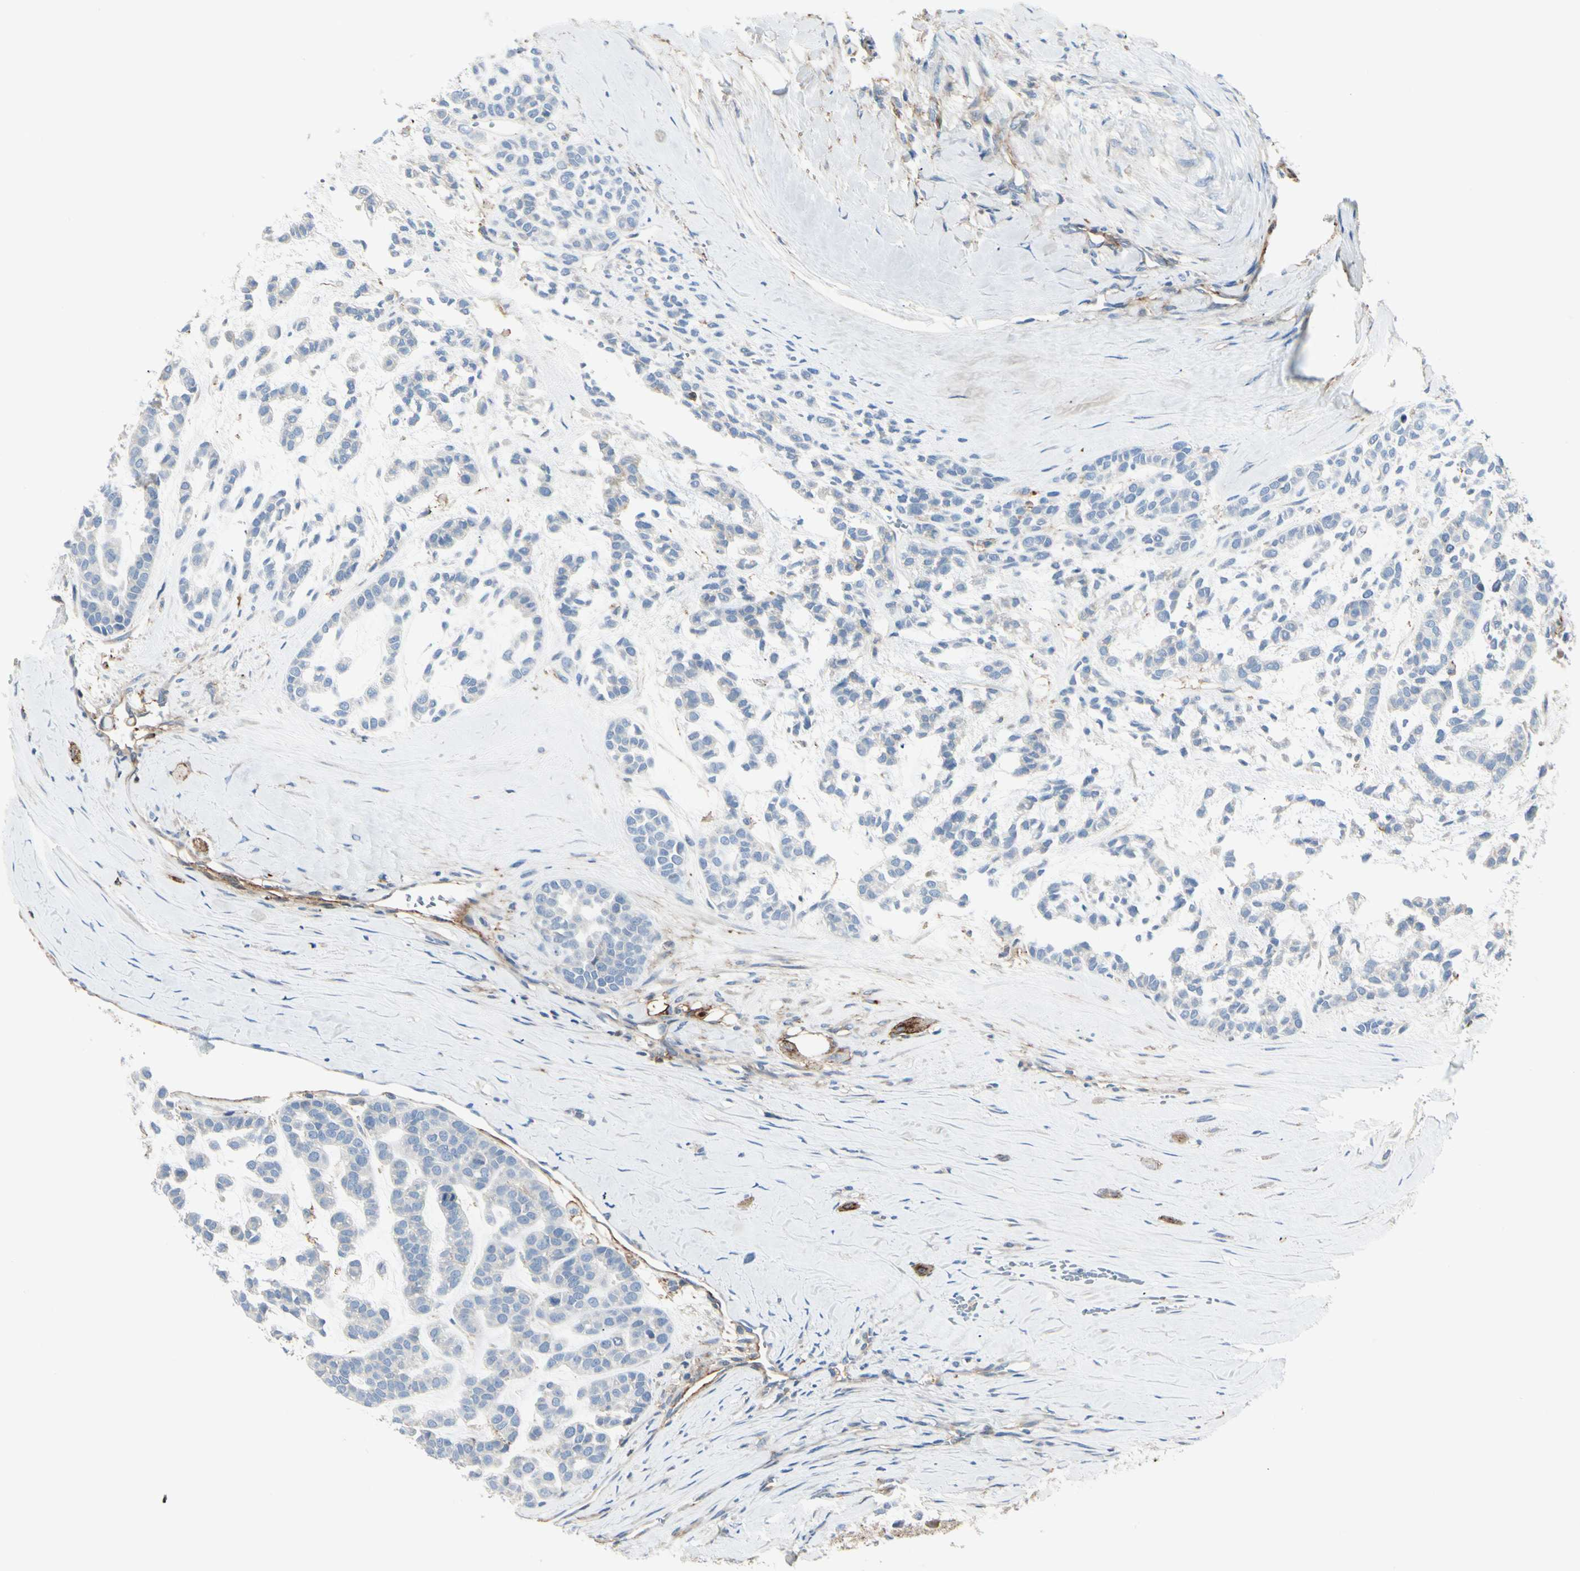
{"staining": {"intensity": "negative", "quantity": "none", "location": "none"}, "tissue": "head and neck cancer", "cell_type": "Tumor cells", "image_type": "cancer", "snomed": [{"axis": "morphology", "description": "Adenocarcinoma, NOS"}, {"axis": "morphology", "description": "Adenoma, NOS"}, {"axis": "topography", "description": "Head-Neck"}], "caption": "High power microscopy histopathology image of an immunohistochemistry histopathology image of adenocarcinoma (head and neck), revealing no significant staining in tumor cells.", "gene": "CLEC2B", "patient": {"sex": "female", "age": 55}}